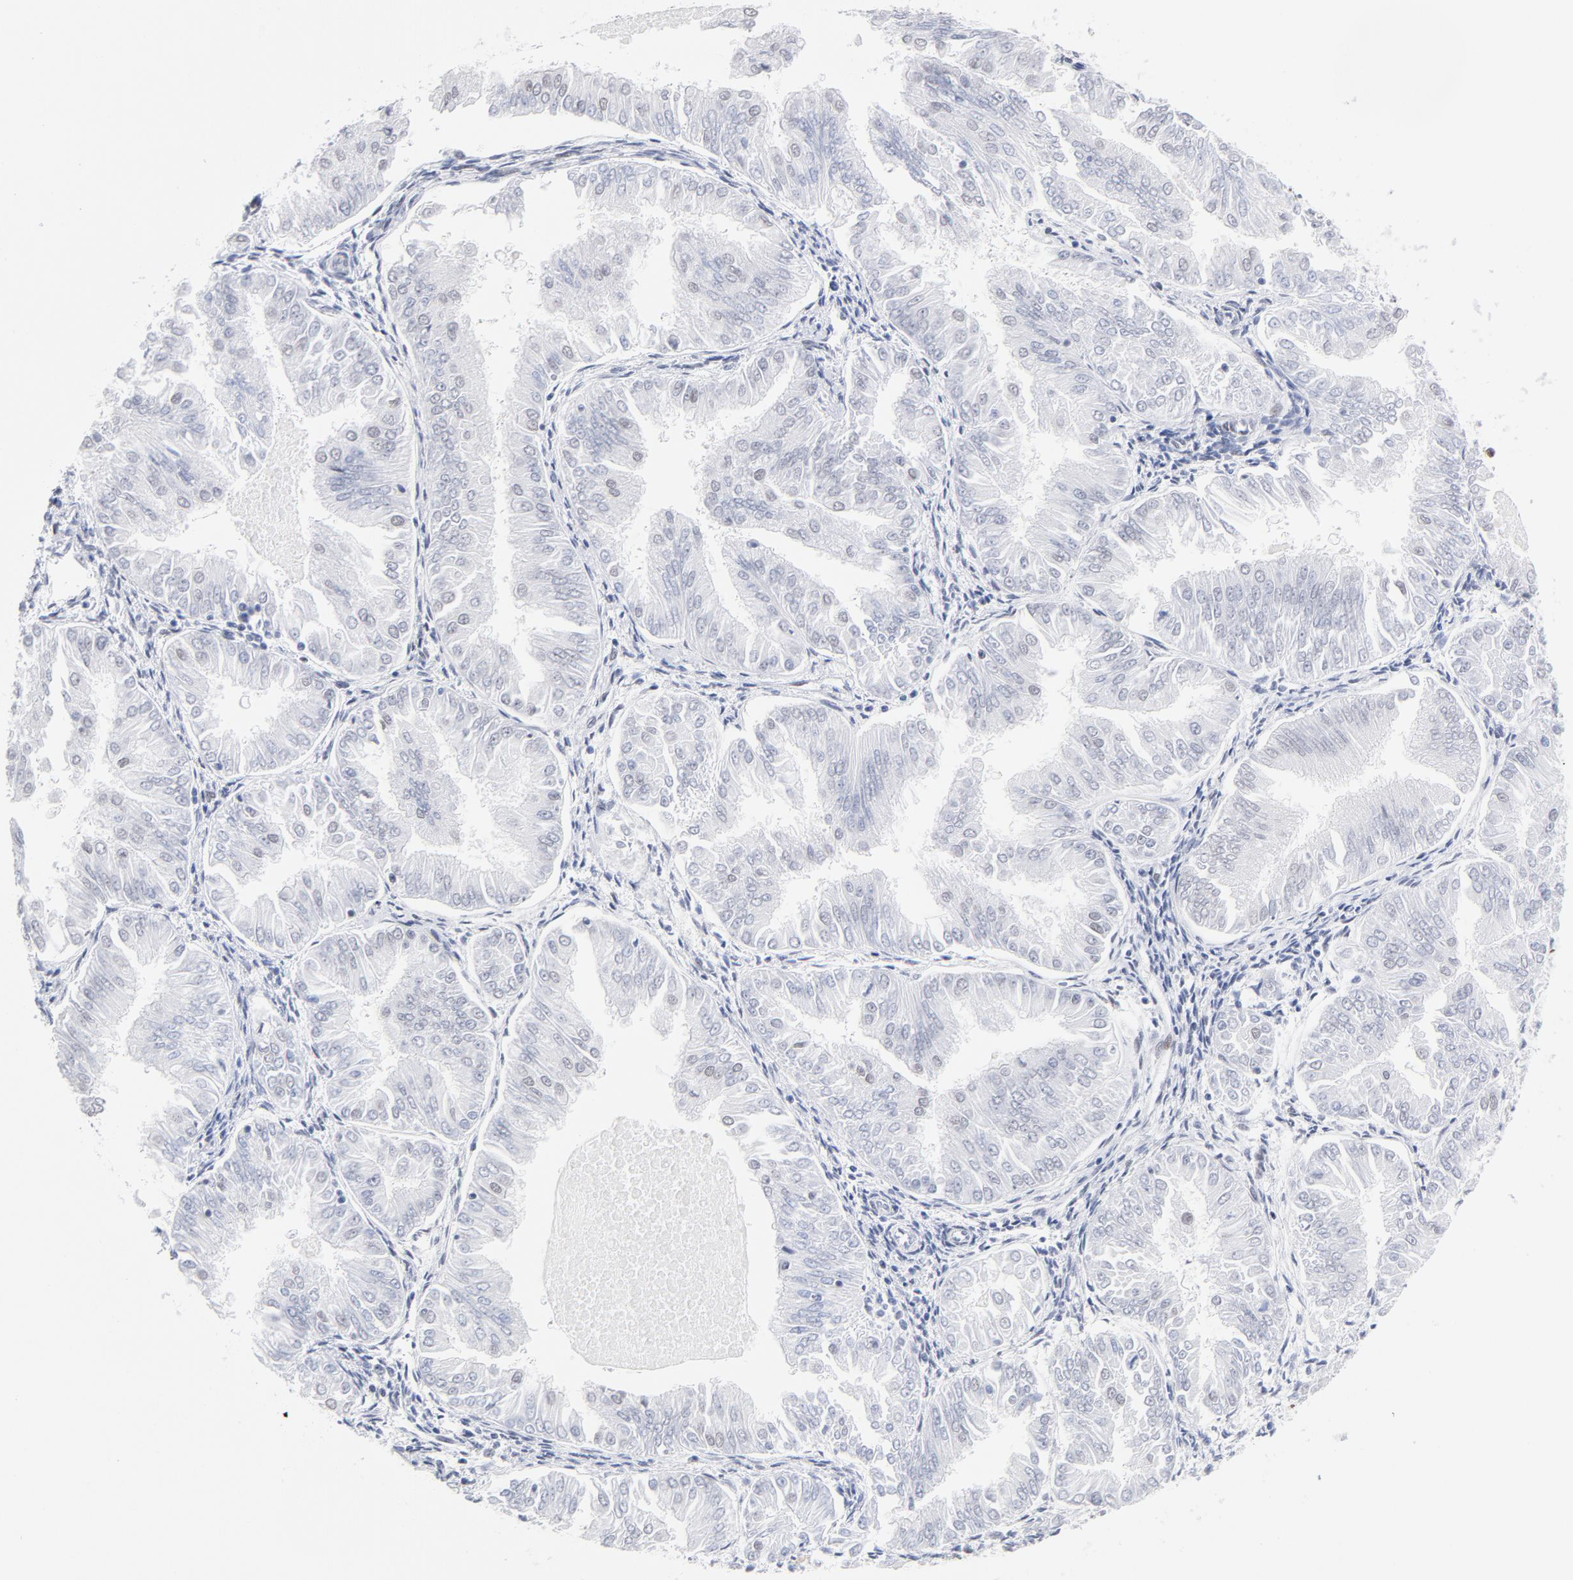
{"staining": {"intensity": "negative", "quantity": "none", "location": "none"}, "tissue": "endometrial cancer", "cell_type": "Tumor cells", "image_type": "cancer", "snomed": [{"axis": "morphology", "description": "Adenocarcinoma, NOS"}, {"axis": "topography", "description": "Endometrium"}], "caption": "Endometrial adenocarcinoma was stained to show a protein in brown. There is no significant expression in tumor cells.", "gene": "XRCC5", "patient": {"sex": "female", "age": 53}}